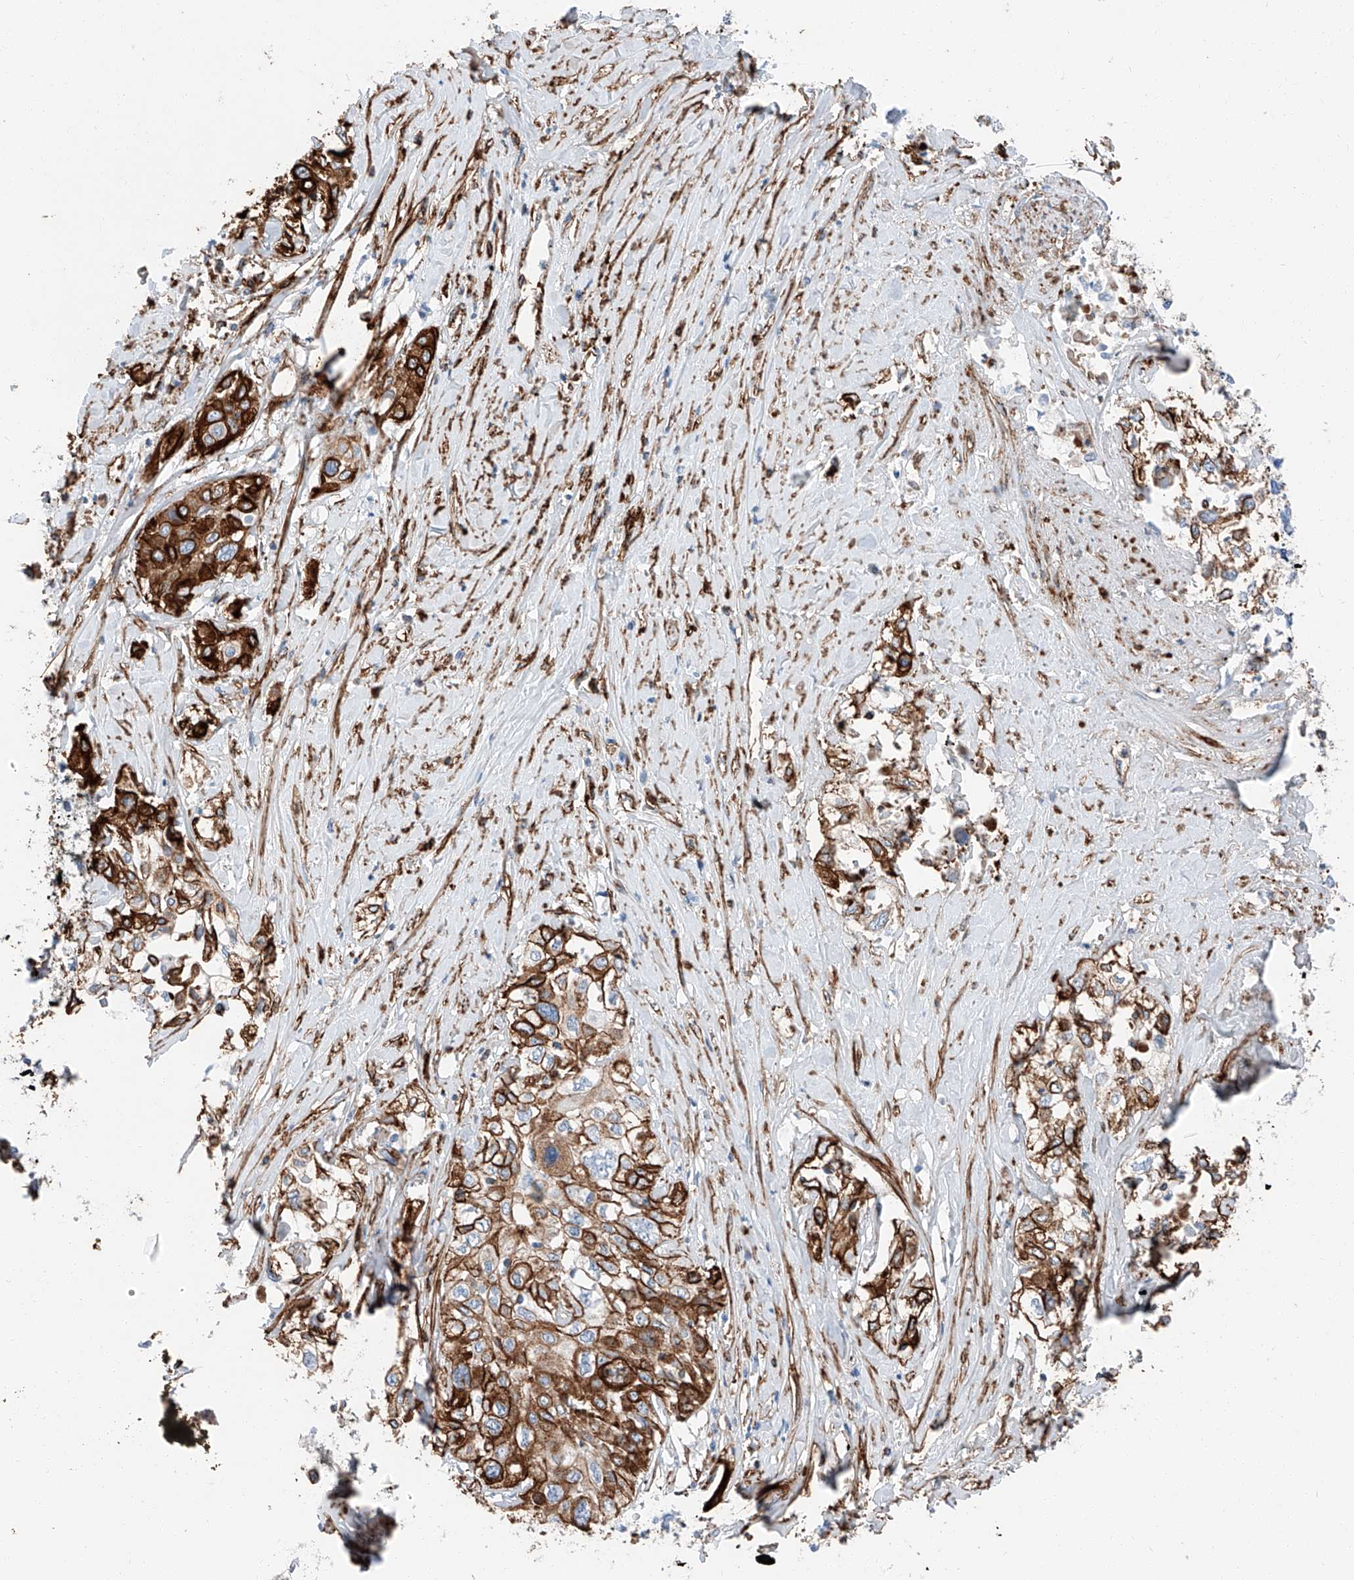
{"staining": {"intensity": "strong", "quantity": ">75%", "location": "cytoplasmic/membranous"}, "tissue": "cervical cancer", "cell_type": "Tumor cells", "image_type": "cancer", "snomed": [{"axis": "morphology", "description": "Squamous cell carcinoma, NOS"}, {"axis": "topography", "description": "Cervix"}], "caption": "This micrograph reveals IHC staining of squamous cell carcinoma (cervical), with high strong cytoplasmic/membranous positivity in about >75% of tumor cells.", "gene": "ZNF804A", "patient": {"sex": "female", "age": 31}}